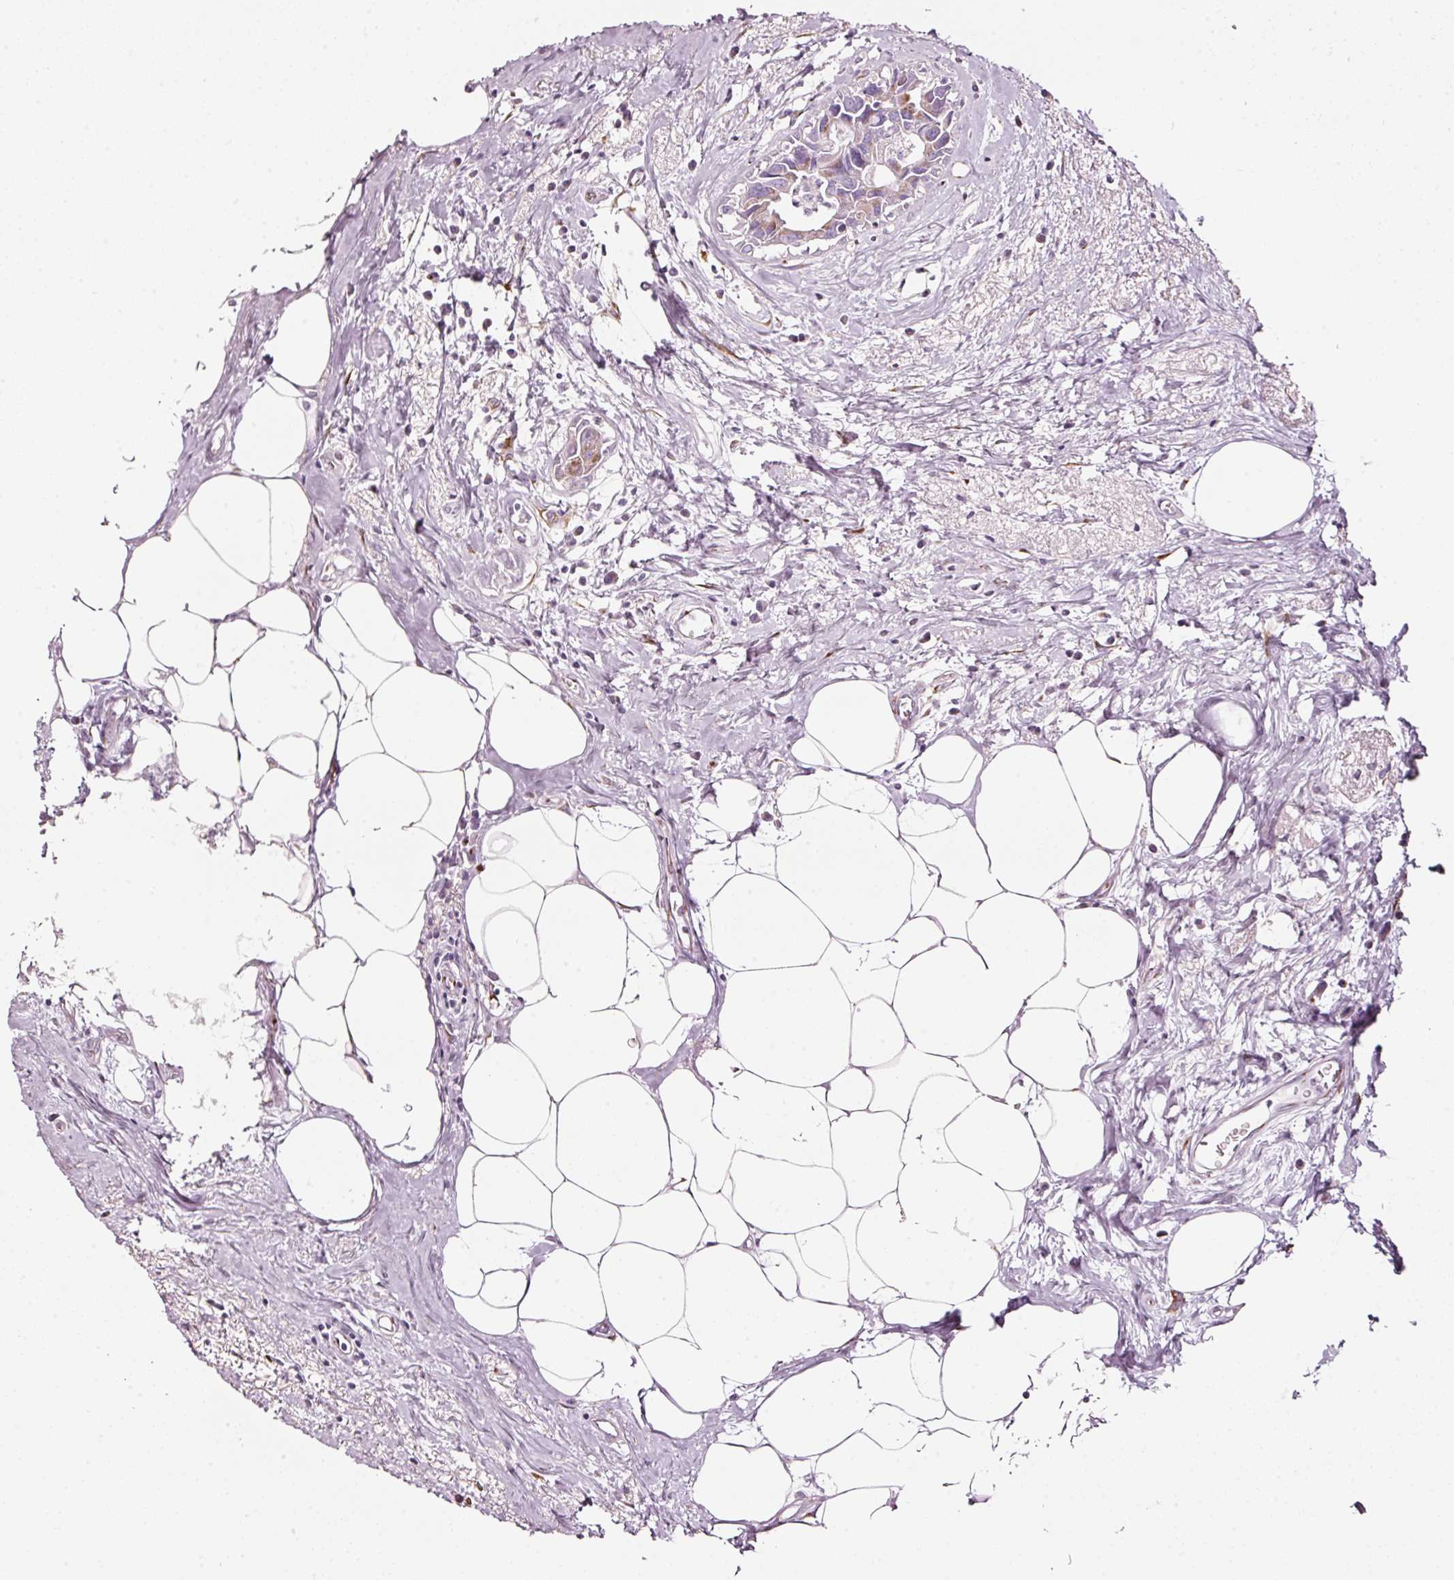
{"staining": {"intensity": "moderate", "quantity": "<25%", "location": "cytoplasmic/membranous"}, "tissue": "breast cancer", "cell_type": "Tumor cells", "image_type": "cancer", "snomed": [{"axis": "morphology", "description": "Carcinoma, NOS"}, {"axis": "topography", "description": "Breast"}], "caption": "Immunohistochemical staining of breast carcinoma displays low levels of moderate cytoplasmic/membranous protein expression in approximately <25% of tumor cells. (DAB (3,3'-diaminobenzidine) IHC, brown staining for protein, blue staining for nuclei).", "gene": "SDF4", "patient": {"sex": "female", "age": 60}}